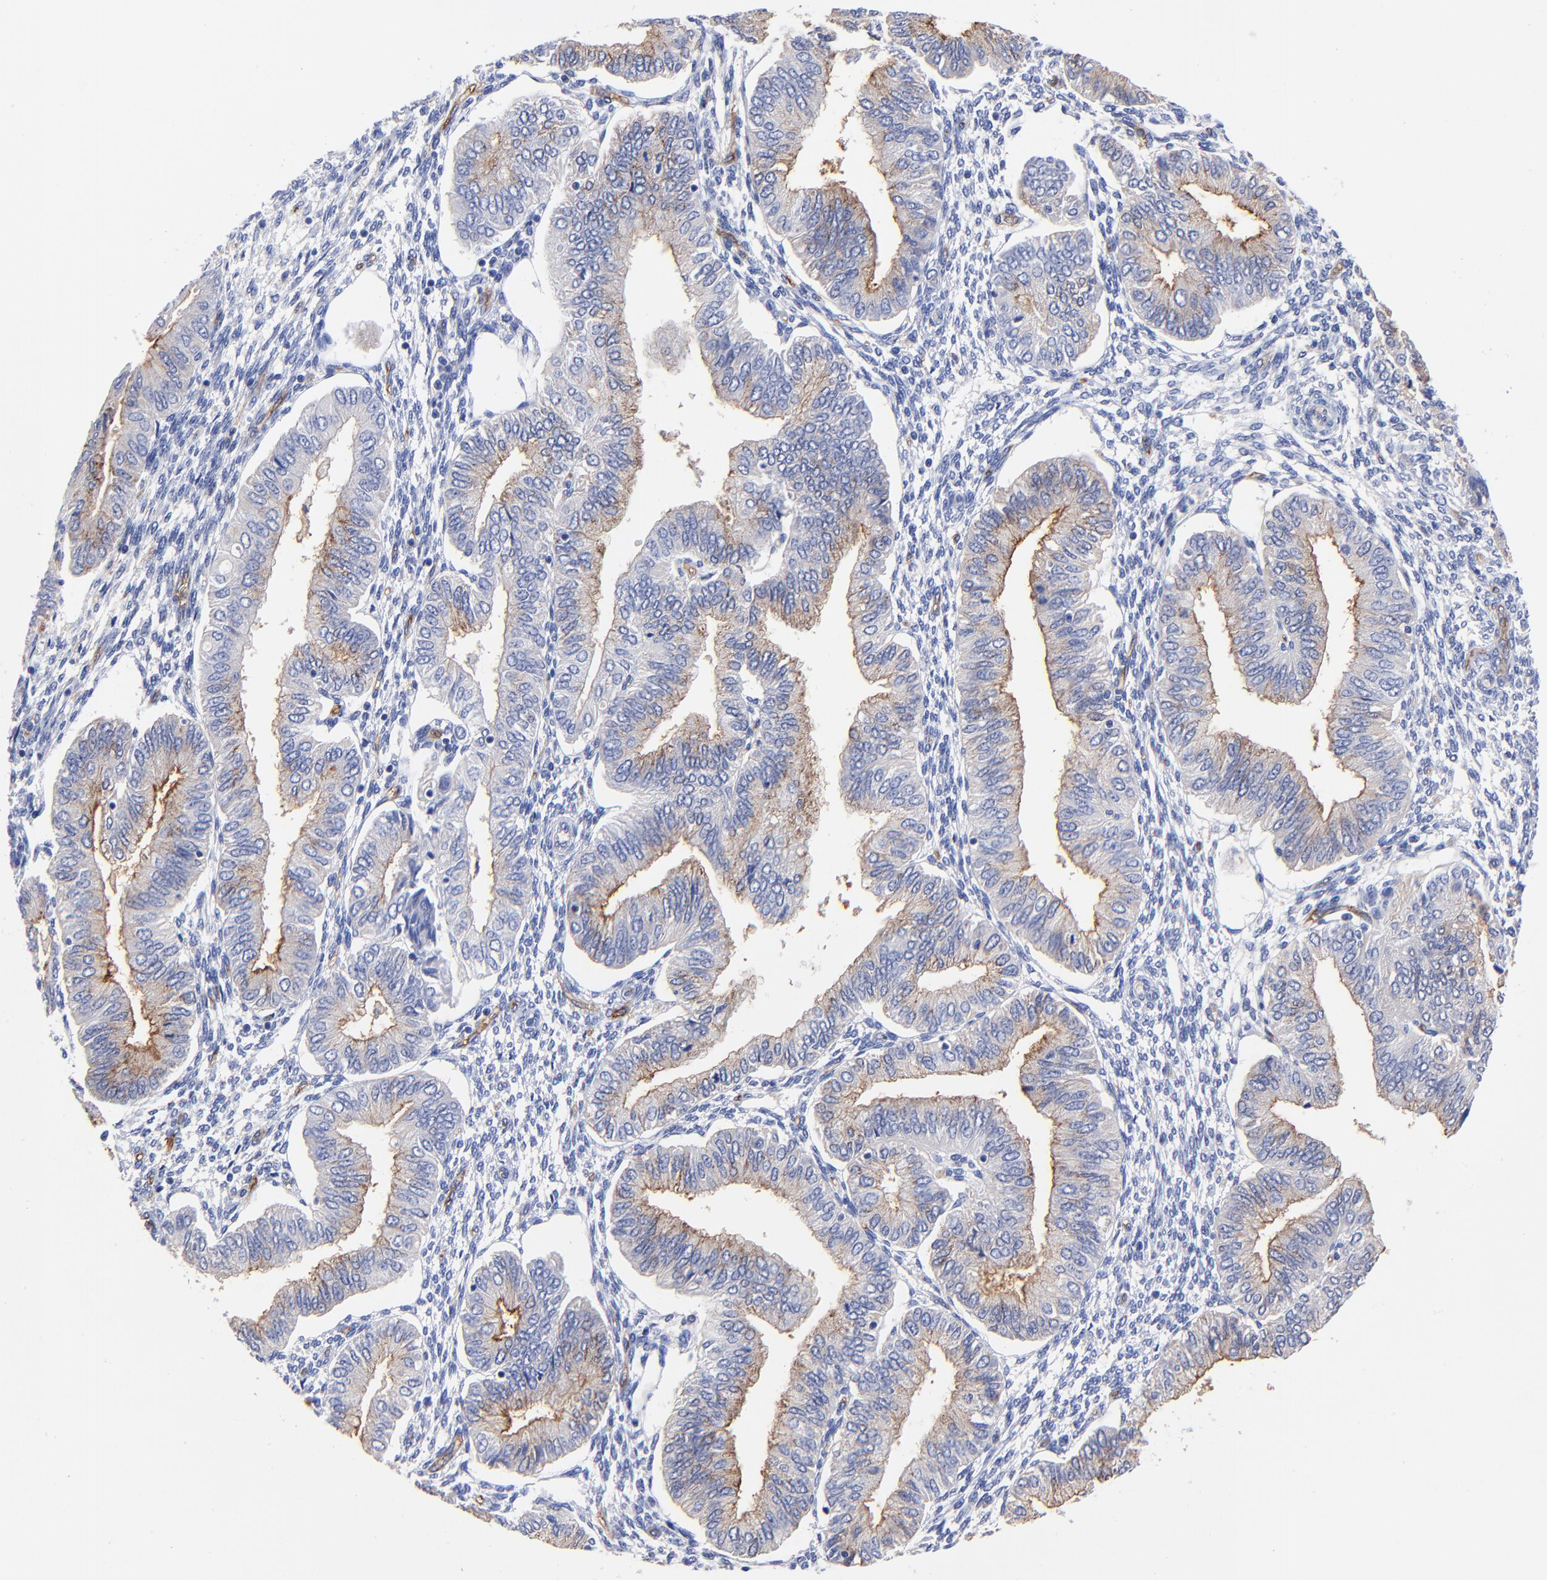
{"staining": {"intensity": "moderate", "quantity": ">75%", "location": "cytoplasmic/membranous"}, "tissue": "endometrial cancer", "cell_type": "Tumor cells", "image_type": "cancer", "snomed": [{"axis": "morphology", "description": "Adenocarcinoma, NOS"}, {"axis": "topography", "description": "Endometrium"}], "caption": "Human endometrial cancer stained with a protein marker exhibits moderate staining in tumor cells.", "gene": "SLC44A2", "patient": {"sex": "female", "age": 51}}